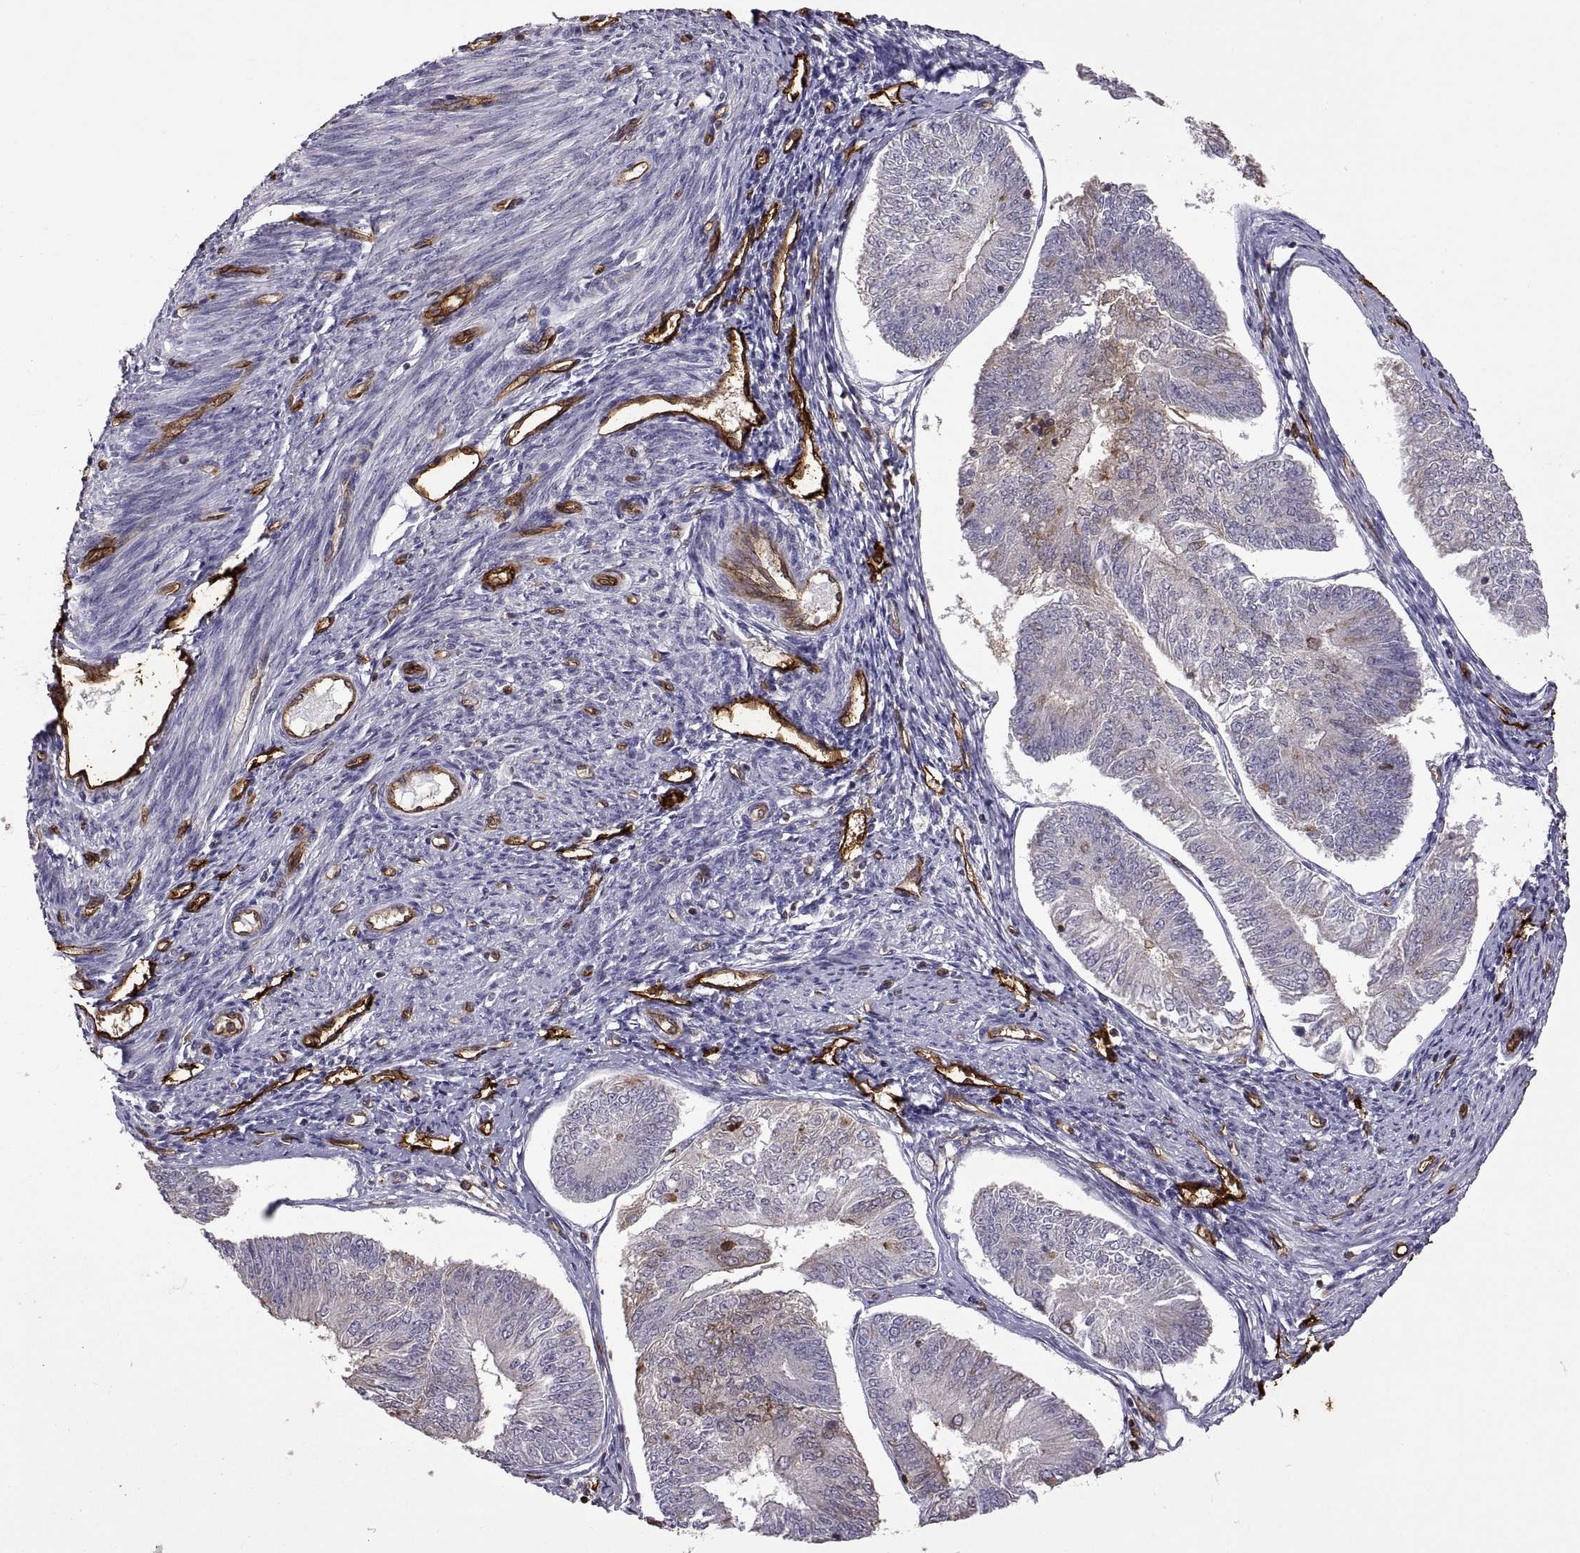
{"staining": {"intensity": "moderate", "quantity": "<25%", "location": "cytoplasmic/membranous"}, "tissue": "endometrial cancer", "cell_type": "Tumor cells", "image_type": "cancer", "snomed": [{"axis": "morphology", "description": "Adenocarcinoma, NOS"}, {"axis": "topography", "description": "Endometrium"}], "caption": "Endometrial cancer stained with a brown dye displays moderate cytoplasmic/membranous positive staining in about <25% of tumor cells.", "gene": "S100A10", "patient": {"sex": "female", "age": 58}}